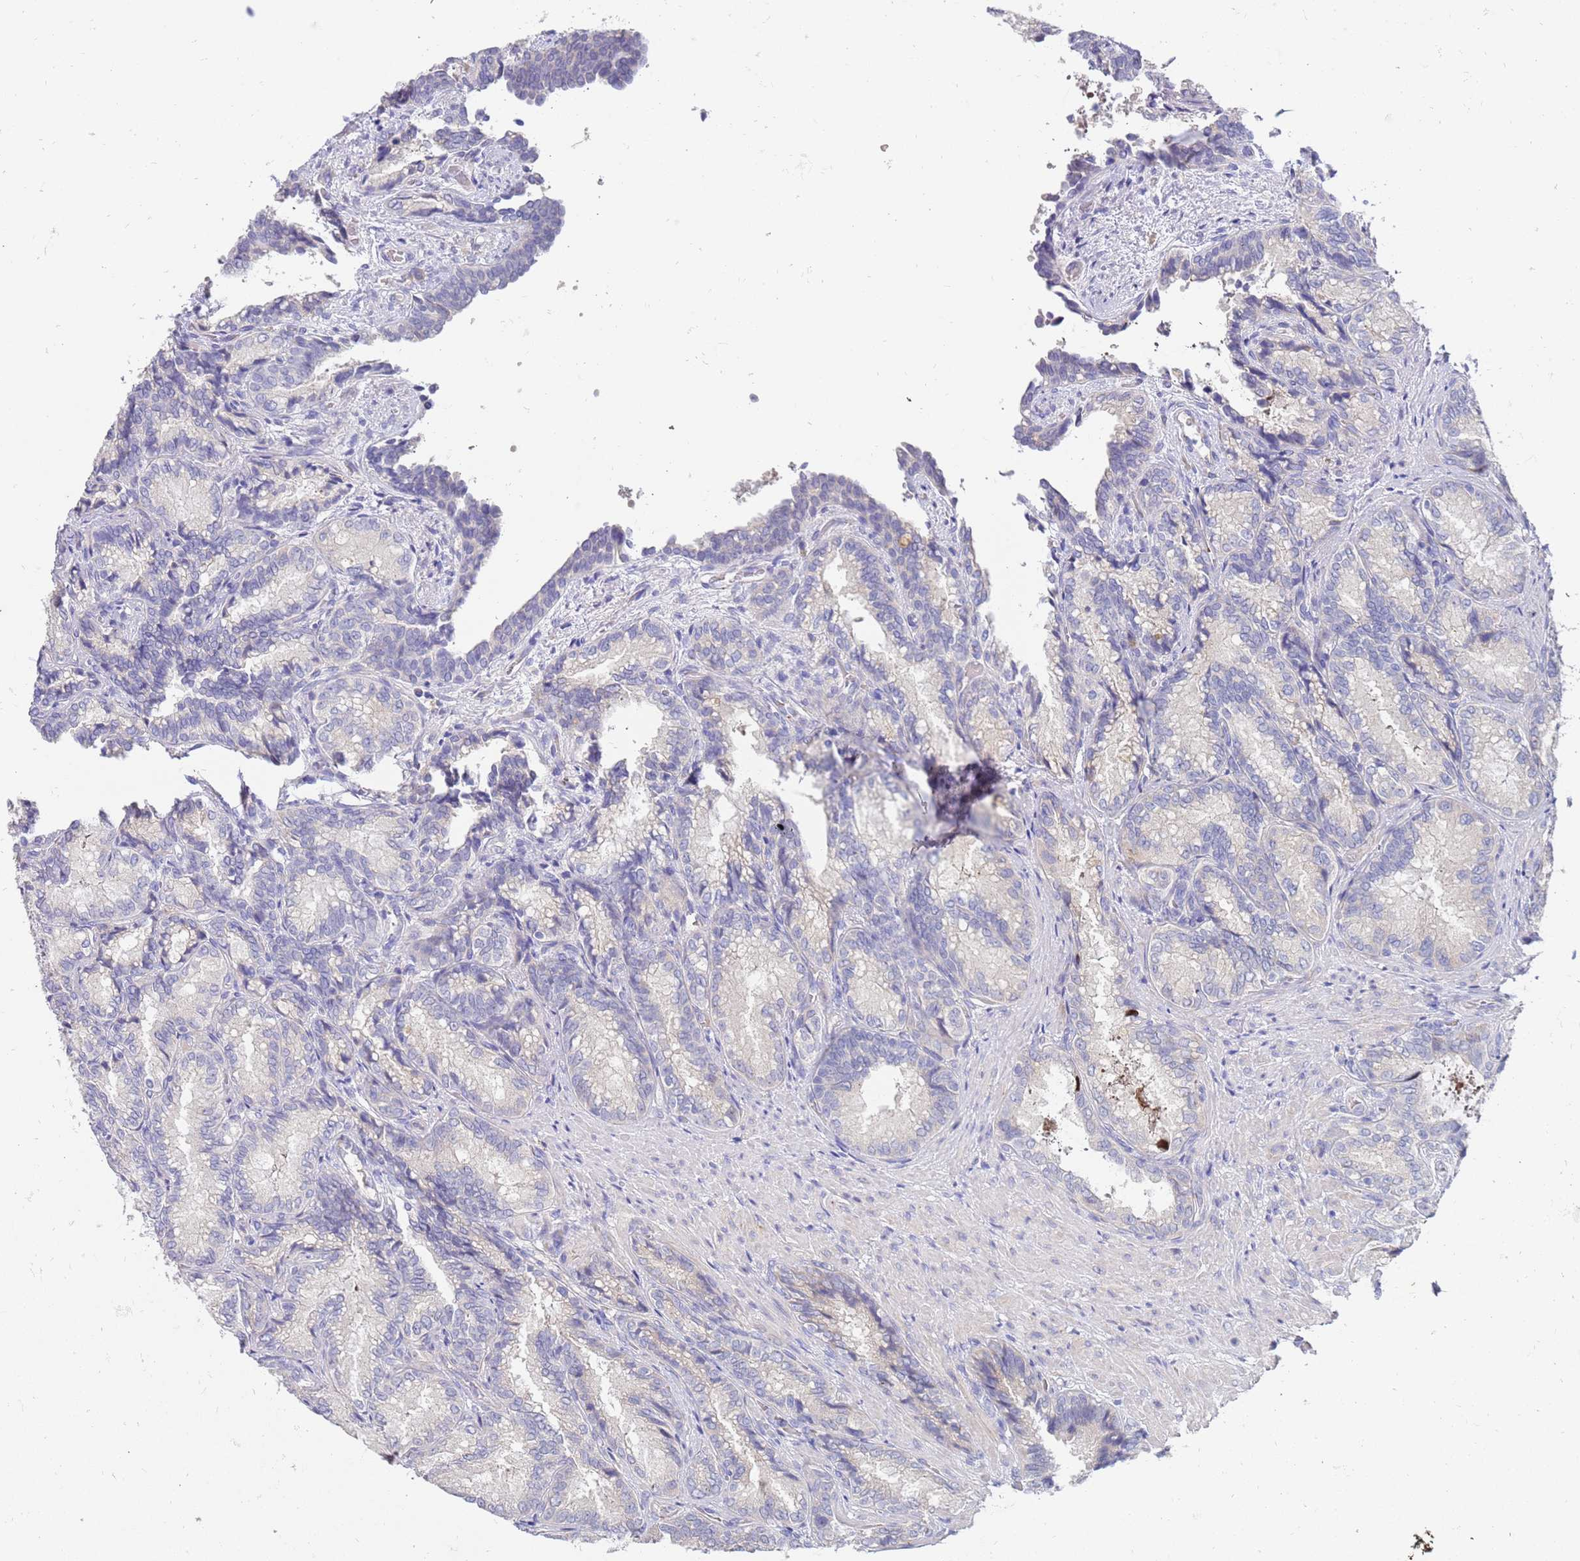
{"staining": {"intensity": "negative", "quantity": "none", "location": "none"}, "tissue": "seminal vesicle", "cell_type": "Glandular cells", "image_type": "normal", "snomed": [{"axis": "morphology", "description": "Normal tissue, NOS"}, {"axis": "topography", "description": "Seminal veicle"}], "caption": "IHC of benign seminal vesicle exhibits no positivity in glandular cells.", "gene": "NMUR2", "patient": {"sex": "male", "age": 58}}